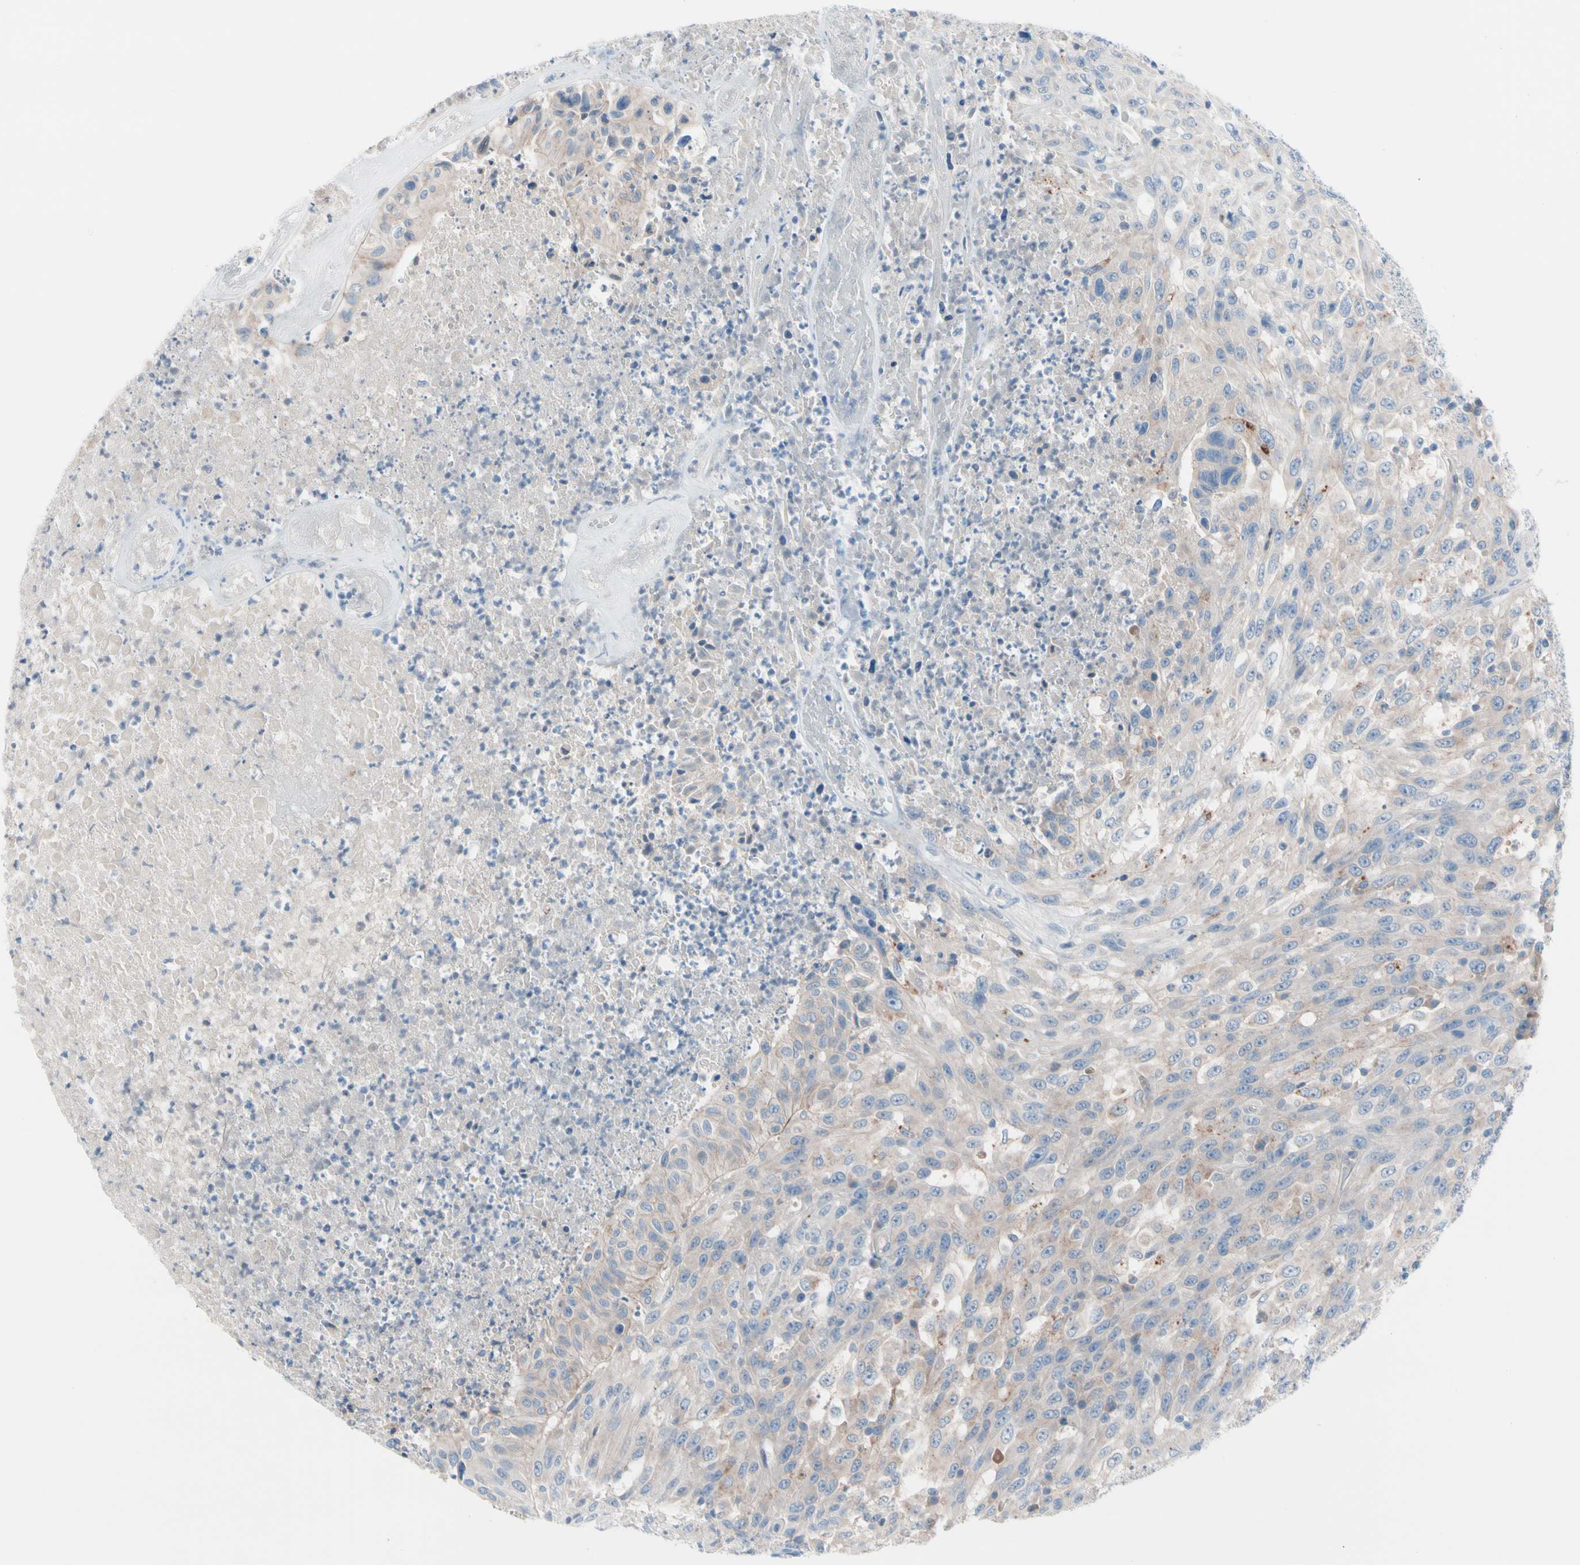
{"staining": {"intensity": "weak", "quantity": "25%-75%", "location": "cytoplasmic/membranous"}, "tissue": "urothelial cancer", "cell_type": "Tumor cells", "image_type": "cancer", "snomed": [{"axis": "morphology", "description": "Urothelial carcinoma, High grade"}, {"axis": "topography", "description": "Urinary bladder"}], "caption": "High-power microscopy captured an immunohistochemistry micrograph of urothelial cancer, revealing weak cytoplasmic/membranous positivity in approximately 25%-75% of tumor cells.", "gene": "CASQ1", "patient": {"sex": "male", "age": 66}}